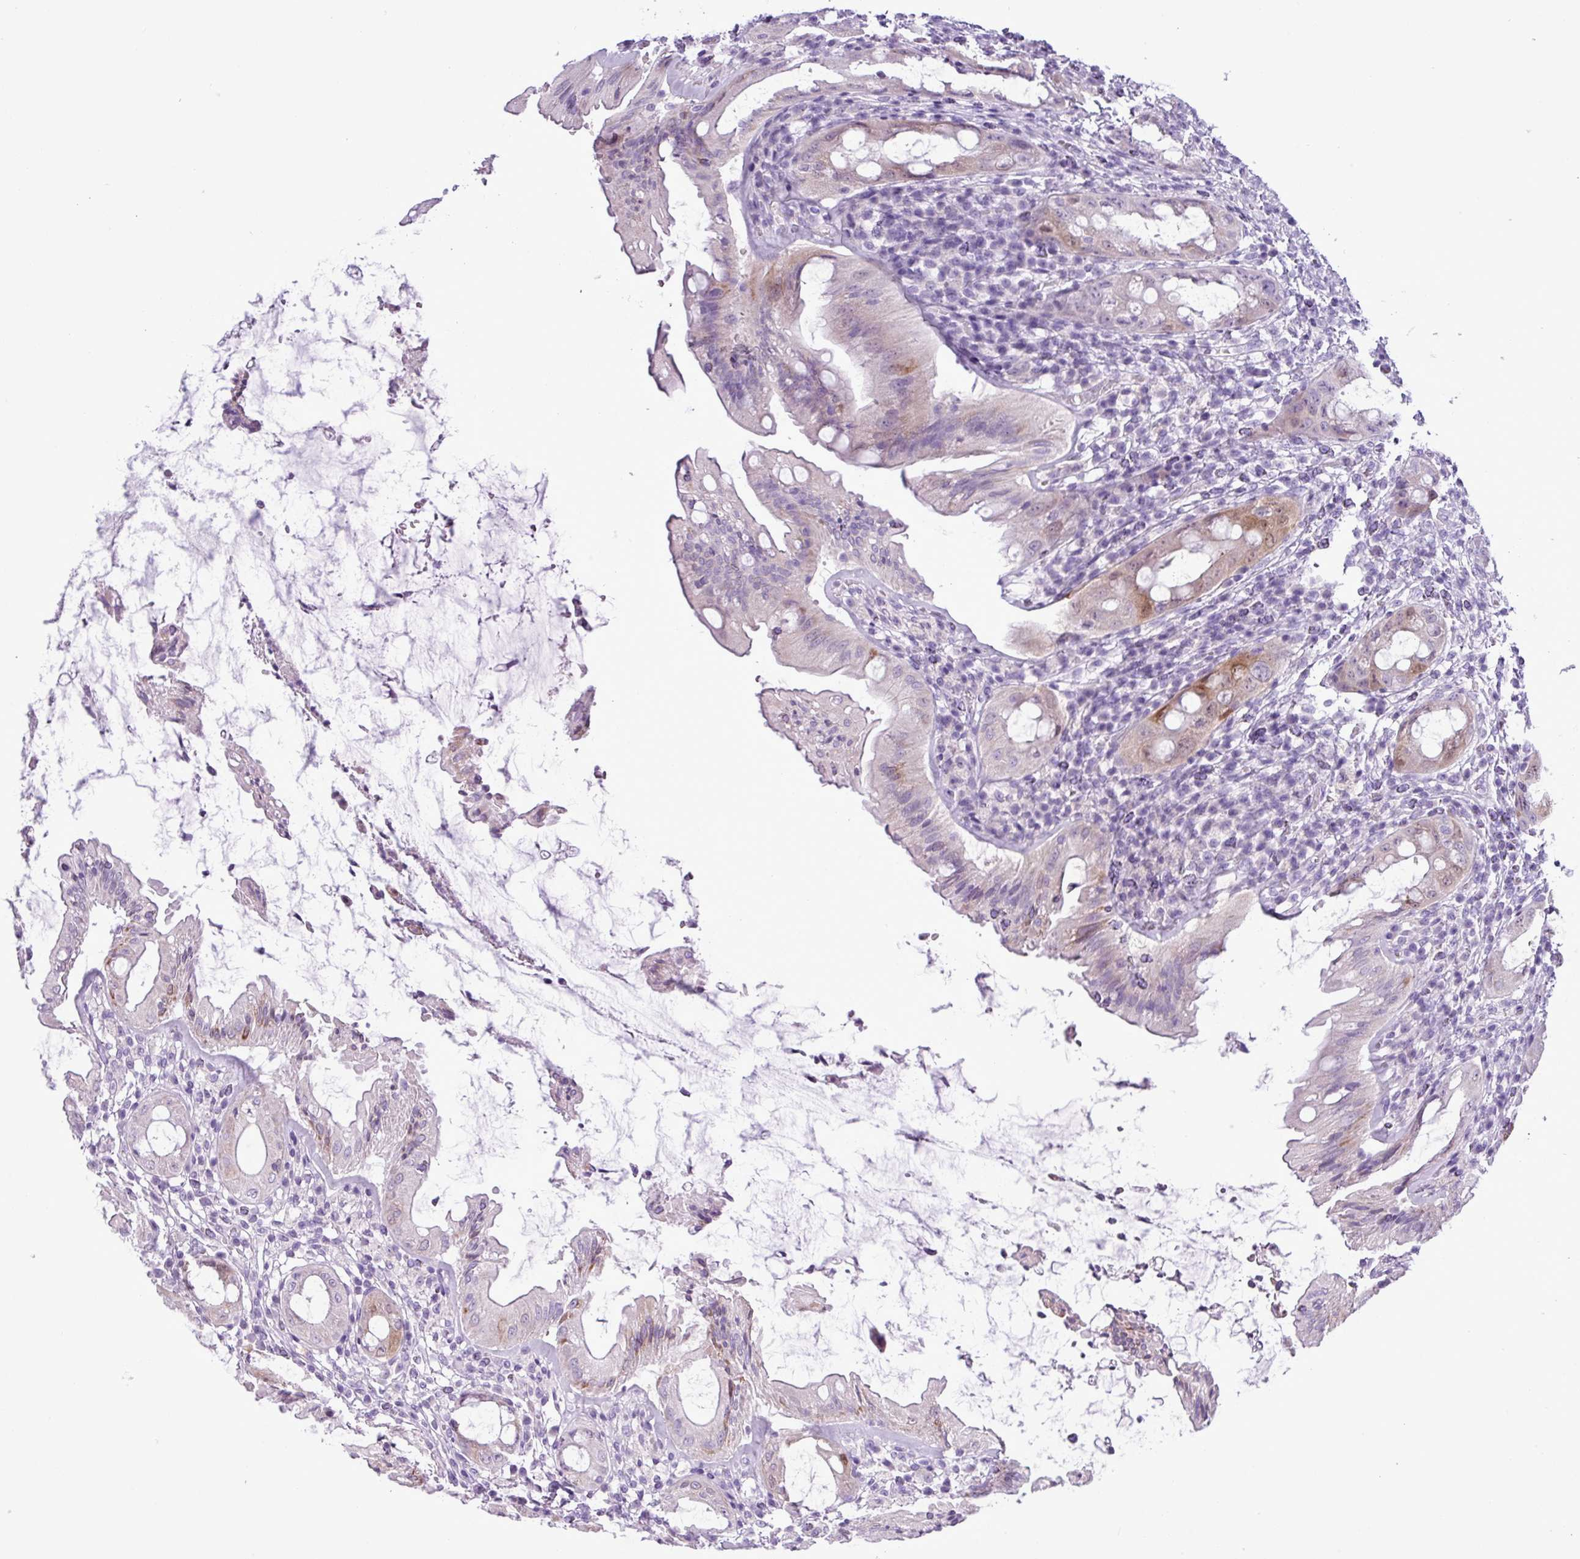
{"staining": {"intensity": "strong", "quantity": "<25%", "location": "cytoplasmic/membranous"}, "tissue": "rectum", "cell_type": "Glandular cells", "image_type": "normal", "snomed": [{"axis": "morphology", "description": "Normal tissue, NOS"}, {"axis": "topography", "description": "Rectum"}], "caption": "Rectum stained with immunohistochemistry shows strong cytoplasmic/membranous staining in approximately <25% of glandular cells.", "gene": "ALDH3A1", "patient": {"sex": "female", "age": 57}}